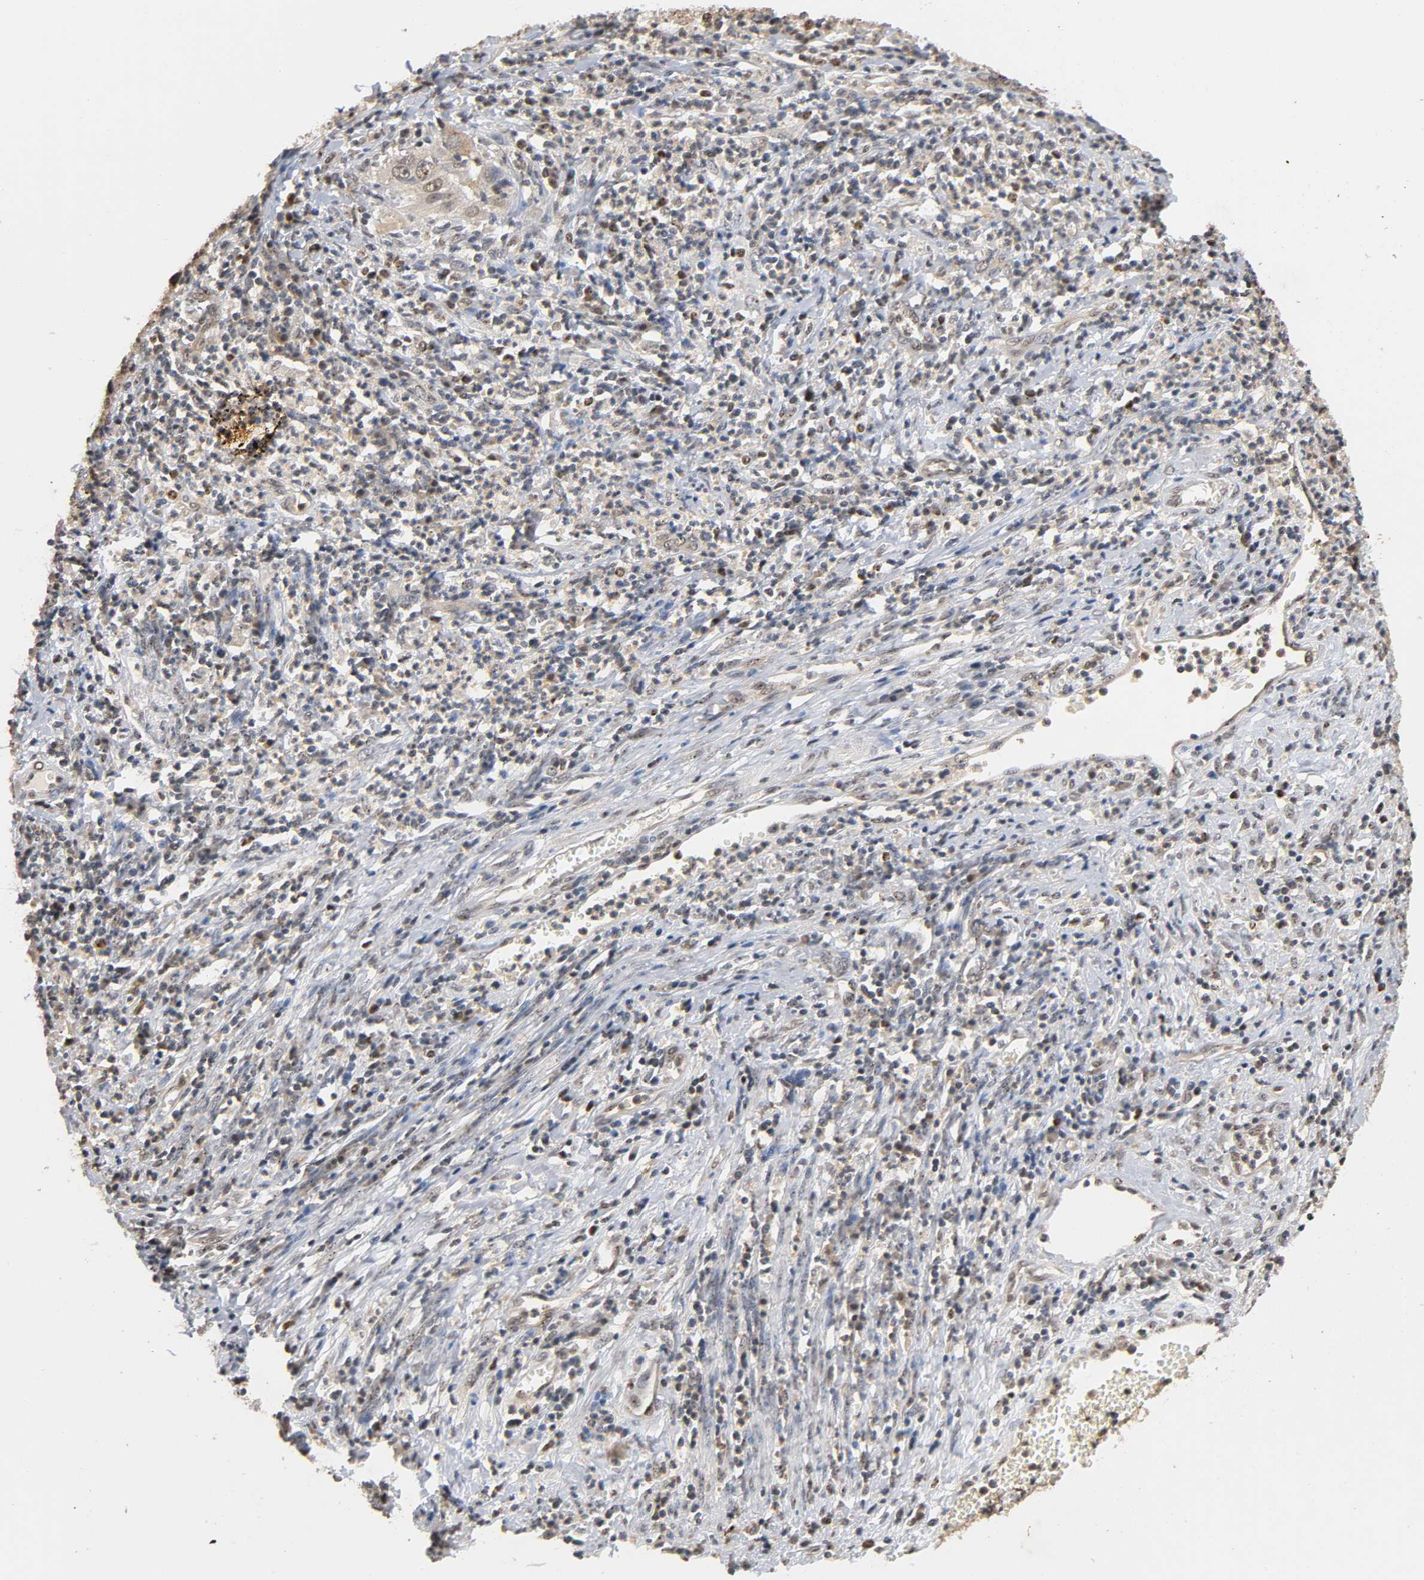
{"staining": {"intensity": "weak", "quantity": "<25%", "location": "cytoplasmic/membranous,nuclear"}, "tissue": "cervical cancer", "cell_type": "Tumor cells", "image_type": "cancer", "snomed": [{"axis": "morphology", "description": "Squamous cell carcinoma, NOS"}, {"axis": "topography", "description": "Cervix"}], "caption": "Tumor cells show no significant protein expression in cervical cancer.", "gene": "UBC", "patient": {"sex": "female", "age": 32}}